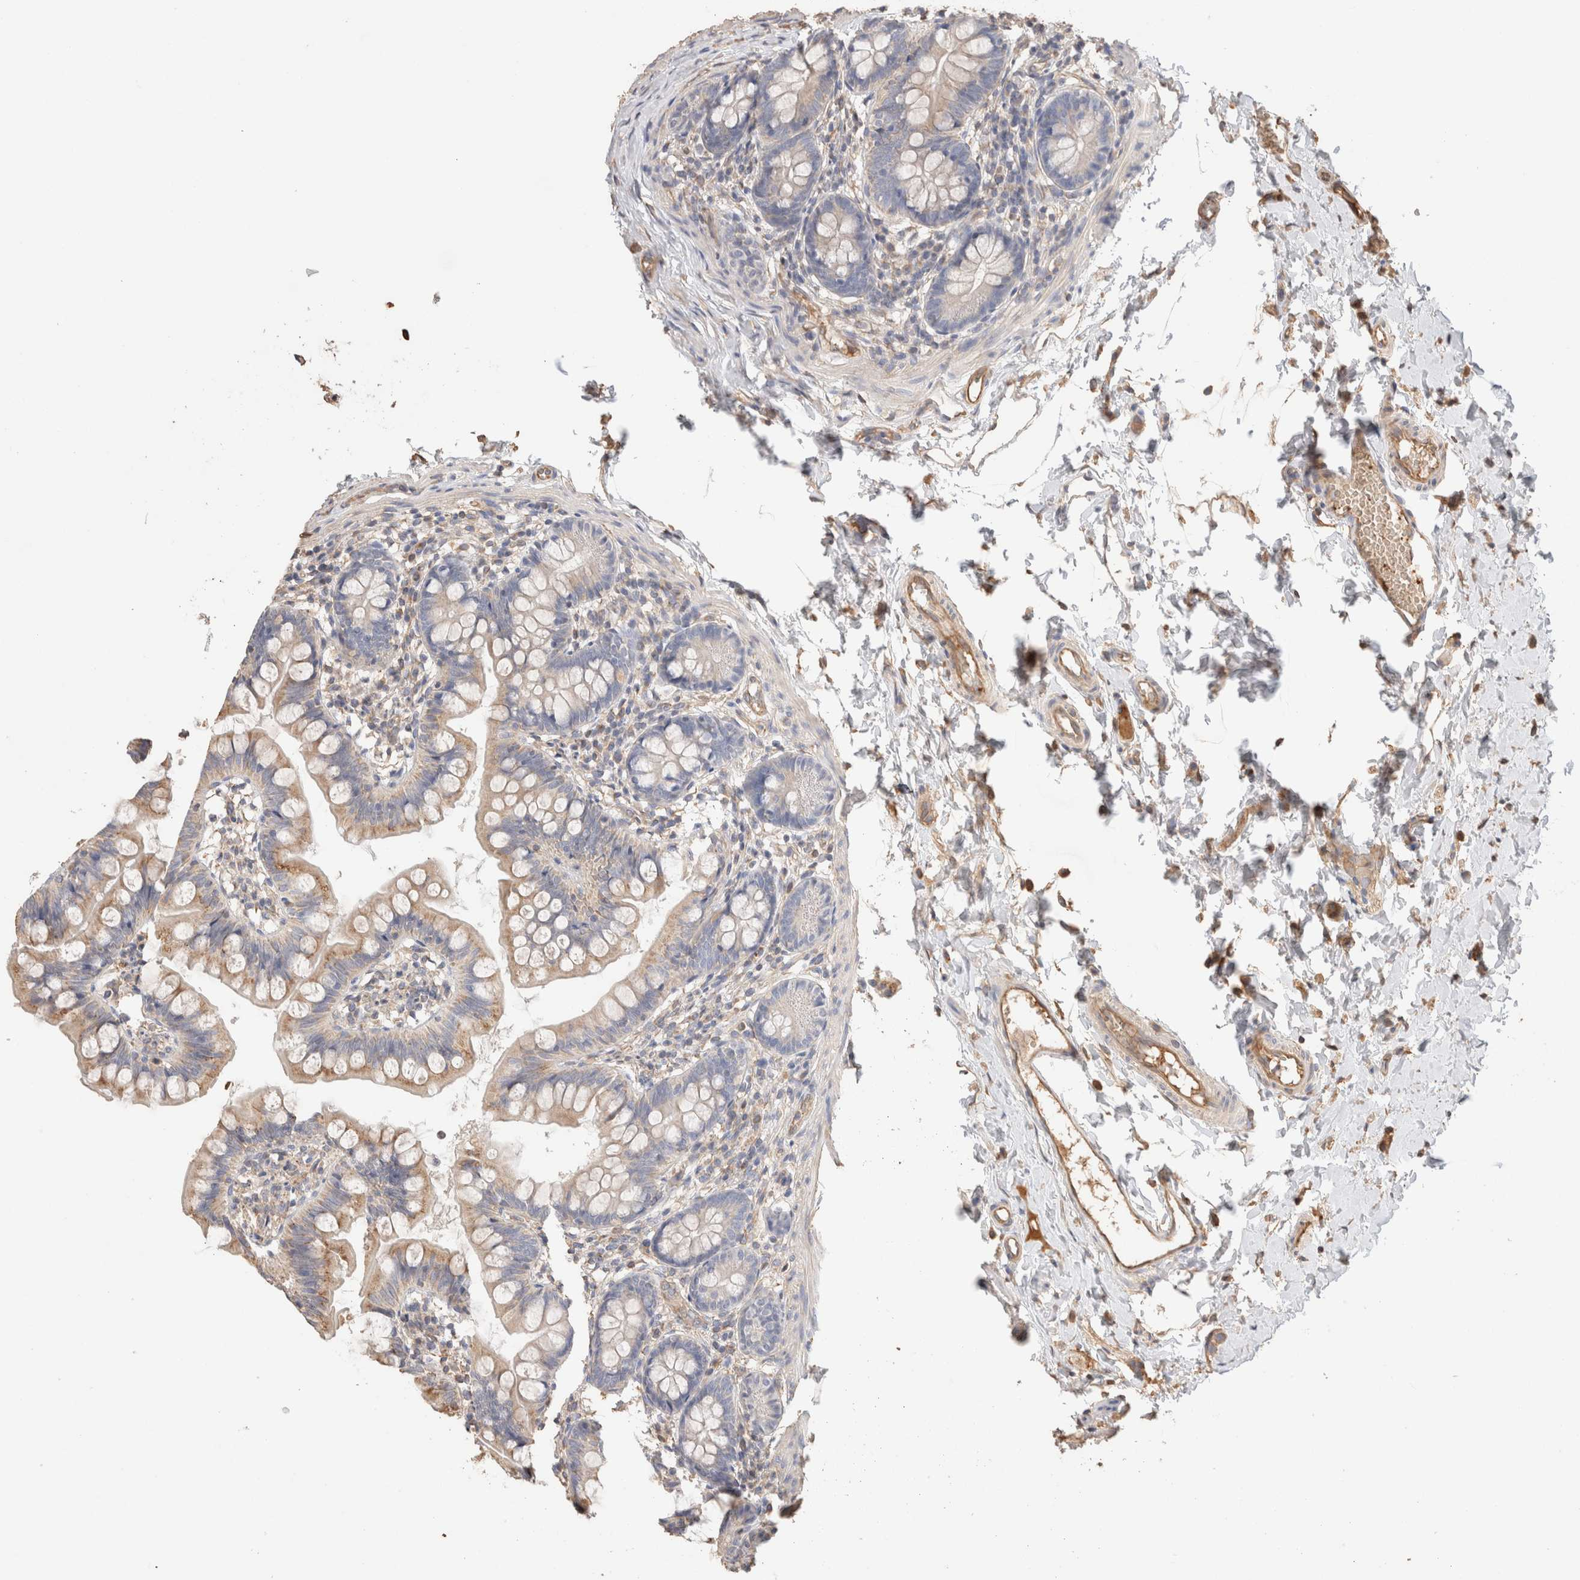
{"staining": {"intensity": "weak", "quantity": ">75%", "location": "cytoplasmic/membranous"}, "tissue": "small intestine", "cell_type": "Glandular cells", "image_type": "normal", "snomed": [{"axis": "morphology", "description": "Normal tissue, NOS"}, {"axis": "topography", "description": "Small intestine"}], "caption": "Small intestine was stained to show a protein in brown. There is low levels of weak cytoplasmic/membranous expression in approximately >75% of glandular cells. (Stains: DAB in brown, nuclei in blue, Microscopy: brightfield microscopy at high magnification).", "gene": "PROS1", "patient": {"sex": "male", "age": 7}}